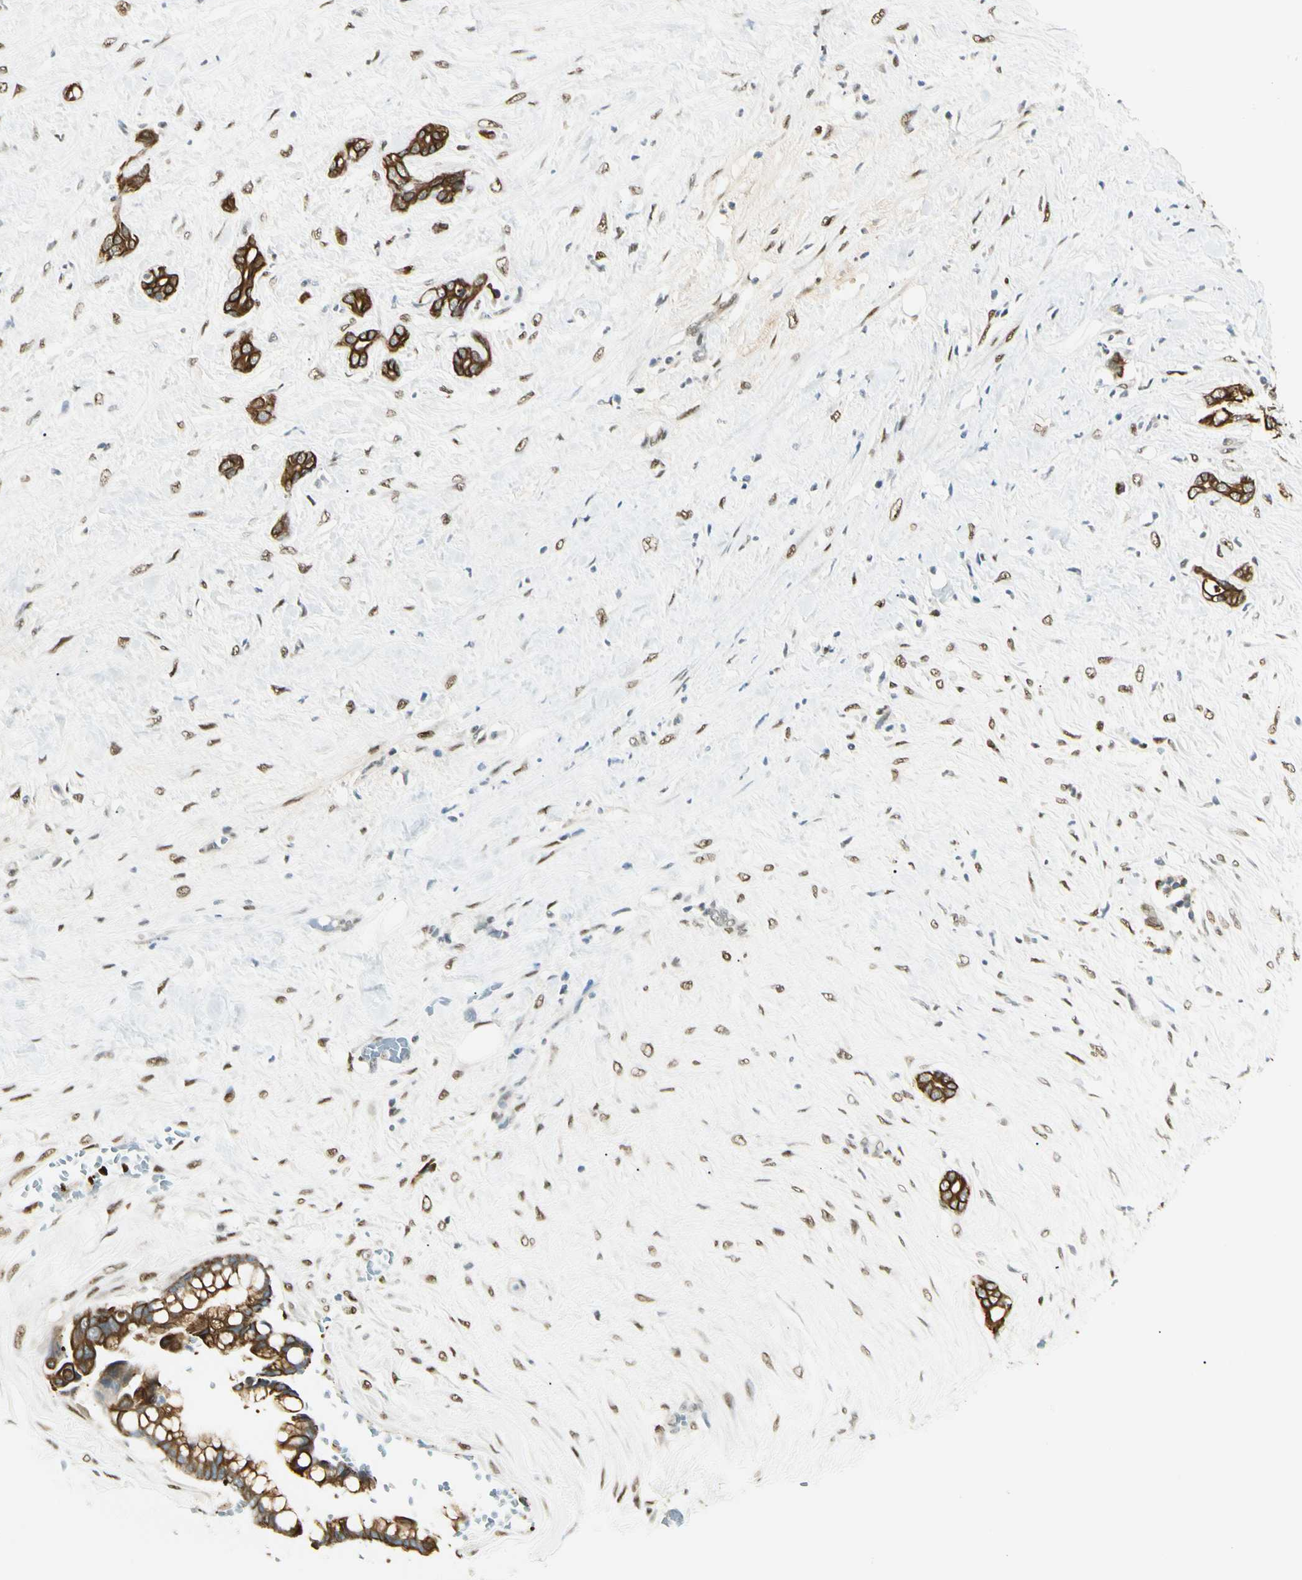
{"staining": {"intensity": "strong", "quantity": ">75%", "location": "cytoplasmic/membranous"}, "tissue": "pancreatic cancer", "cell_type": "Tumor cells", "image_type": "cancer", "snomed": [{"axis": "morphology", "description": "Adenocarcinoma, NOS"}, {"axis": "topography", "description": "Pancreas"}], "caption": "Immunohistochemistry of human pancreatic cancer (adenocarcinoma) exhibits high levels of strong cytoplasmic/membranous staining in approximately >75% of tumor cells.", "gene": "ATXN1", "patient": {"sex": "male", "age": 41}}